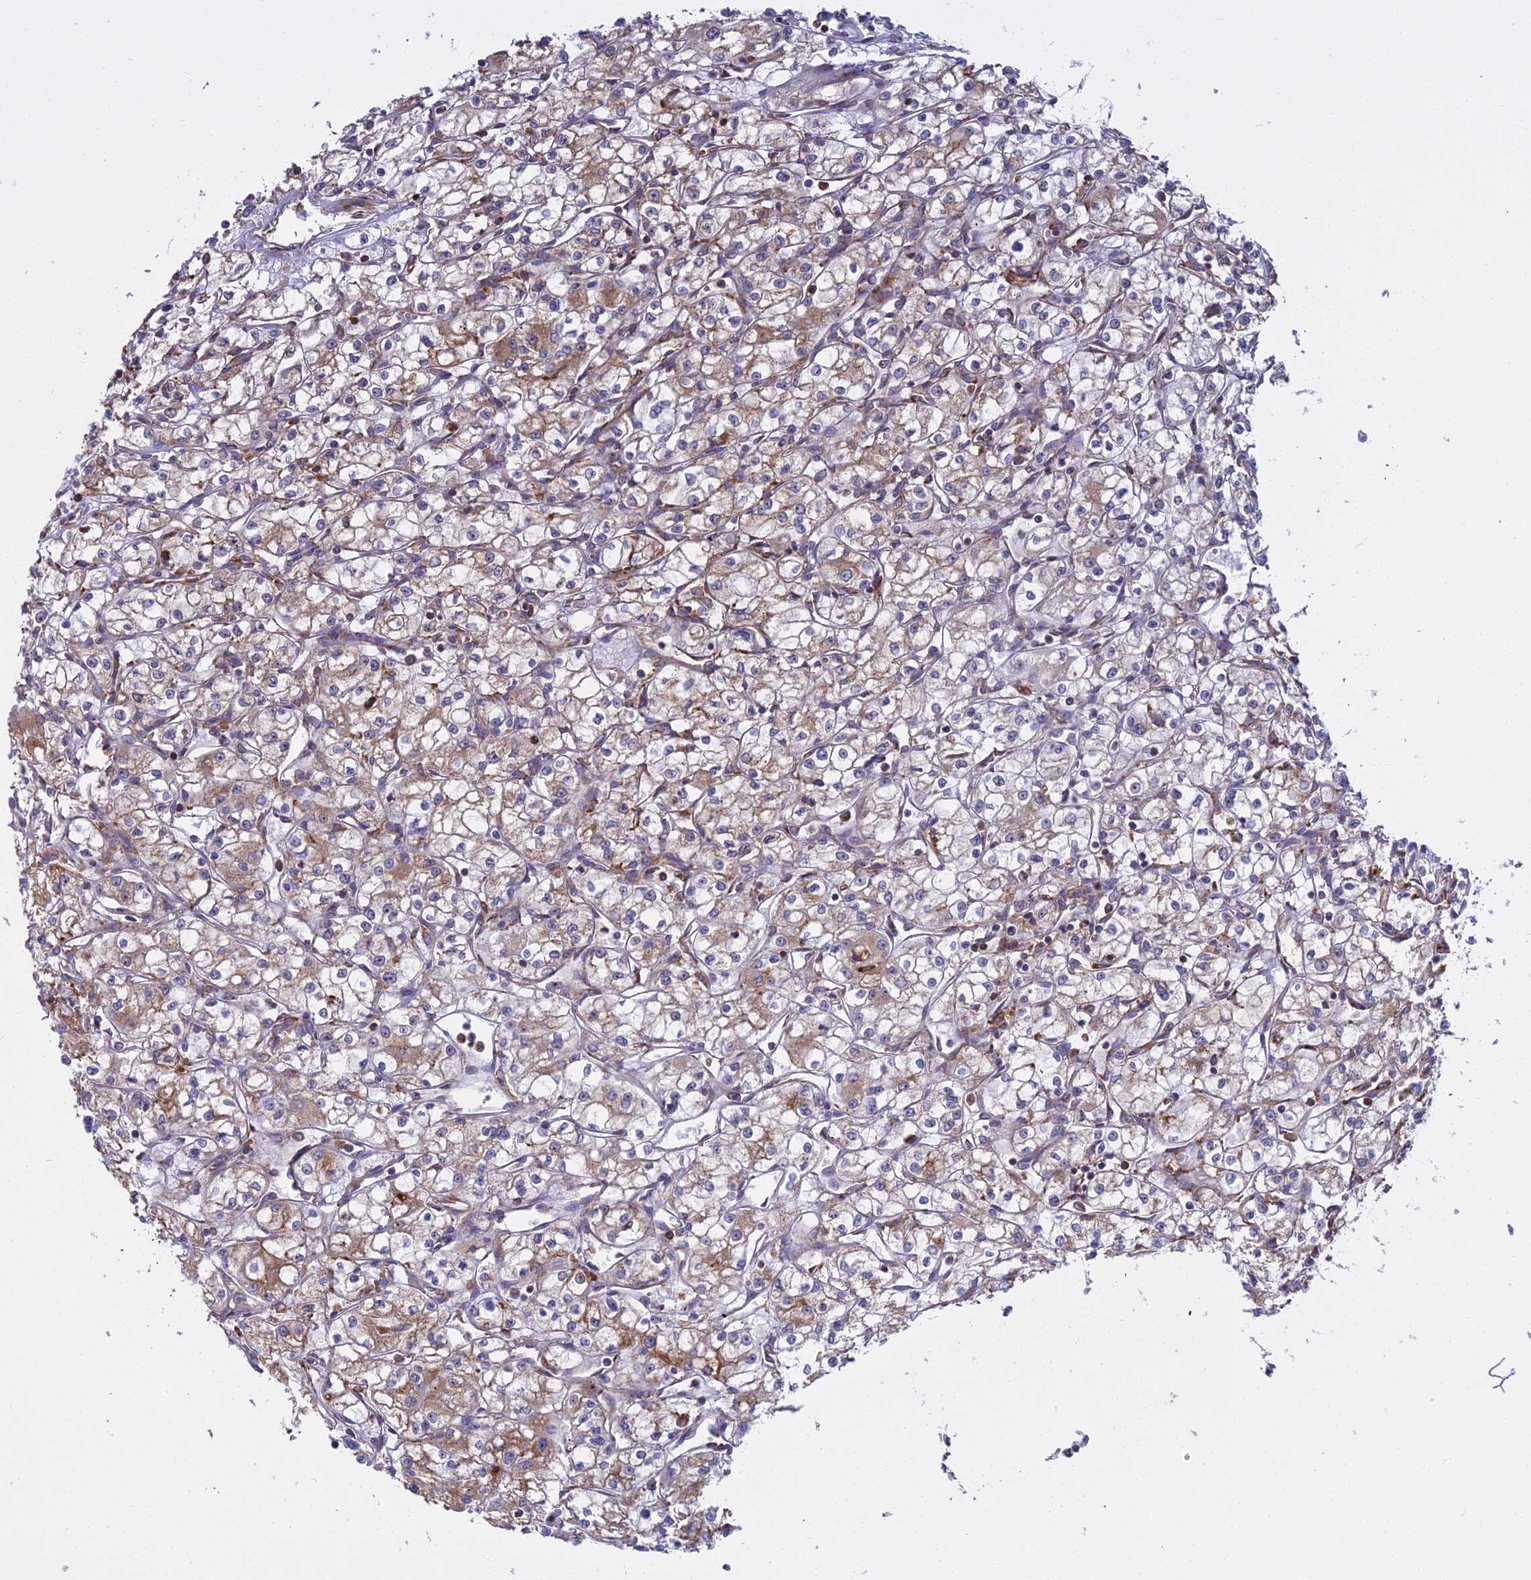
{"staining": {"intensity": "weak", "quantity": "25%-75%", "location": "cytoplasmic/membranous"}, "tissue": "renal cancer", "cell_type": "Tumor cells", "image_type": "cancer", "snomed": [{"axis": "morphology", "description": "Adenocarcinoma, NOS"}, {"axis": "topography", "description": "Kidney"}], "caption": "Weak cytoplasmic/membranous protein staining is seen in approximately 25%-75% of tumor cells in renal cancer (adenocarcinoma).", "gene": "RPL26", "patient": {"sex": "male", "age": 59}}